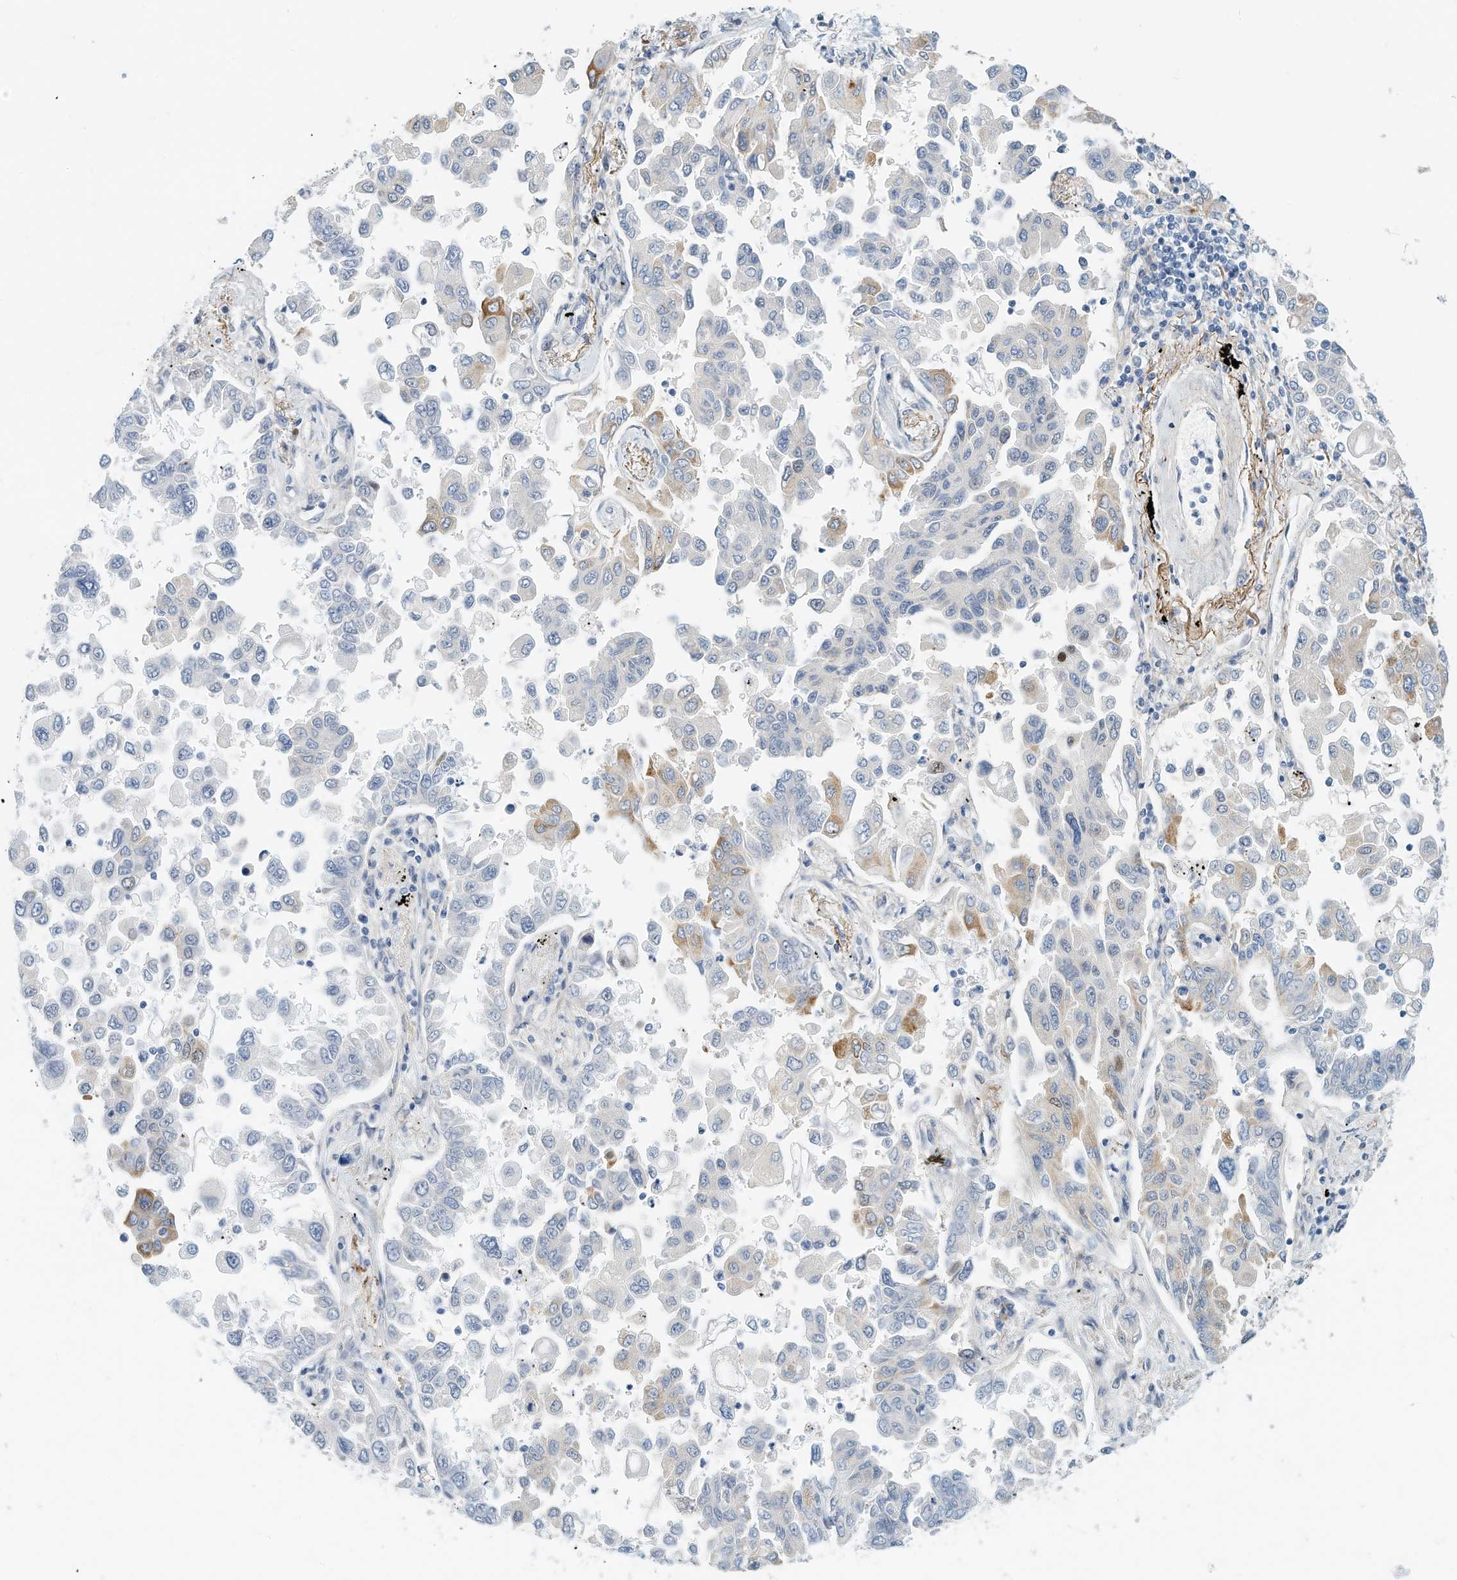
{"staining": {"intensity": "moderate", "quantity": "<25%", "location": "cytoplasmic/membranous"}, "tissue": "lung cancer", "cell_type": "Tumor cells", "image_type": "cancer", "snomed": [{"axis": "morphology", "description": "Adenocarcinoma, NOS"}, {"axis": "topography", "description": "Lung"}], "caption": "Brown immunohistochemical staining in lung adenocarcinoma reveals moderate cytoplasmic/membranous expression in approximately <25% of tumor cells. (IHC, brightfield microscopy, high magnification).", "gene": "ARHGAP28", "patient": {"sex": "female", "age": 67}}